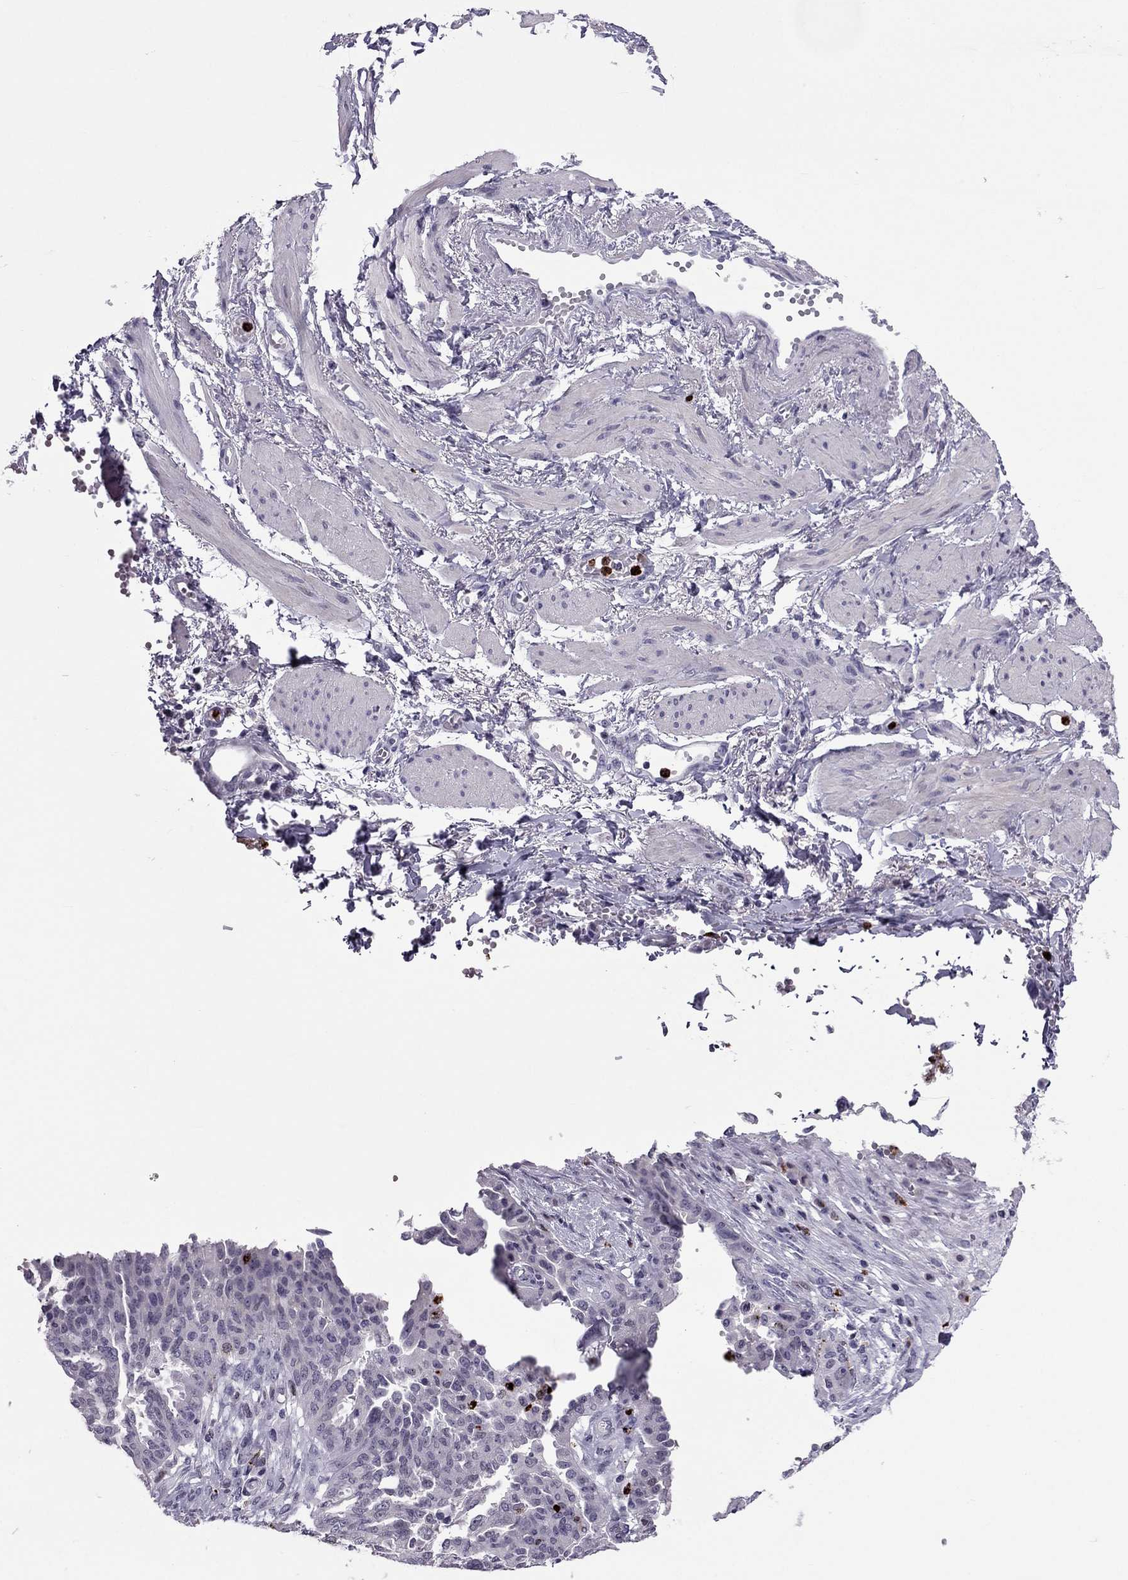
{"staining": {"intensity": "negative", "quantity": "none", "location": "none"}, "tissue": "ovarian cancer", "cell_type": "Tumor cells", "image_type": "cancer", "snomed": [{"axis": "morphology", "description": "Cystadenocarcinoma, serous, NOS"}, {"axis": "topography", "description": "Ovary"}], "caption": "Tumor cells show no significant positivity in ovarian cancer.", "gene": "CCL27", "patient": {"sex": "female", "age": 67}}